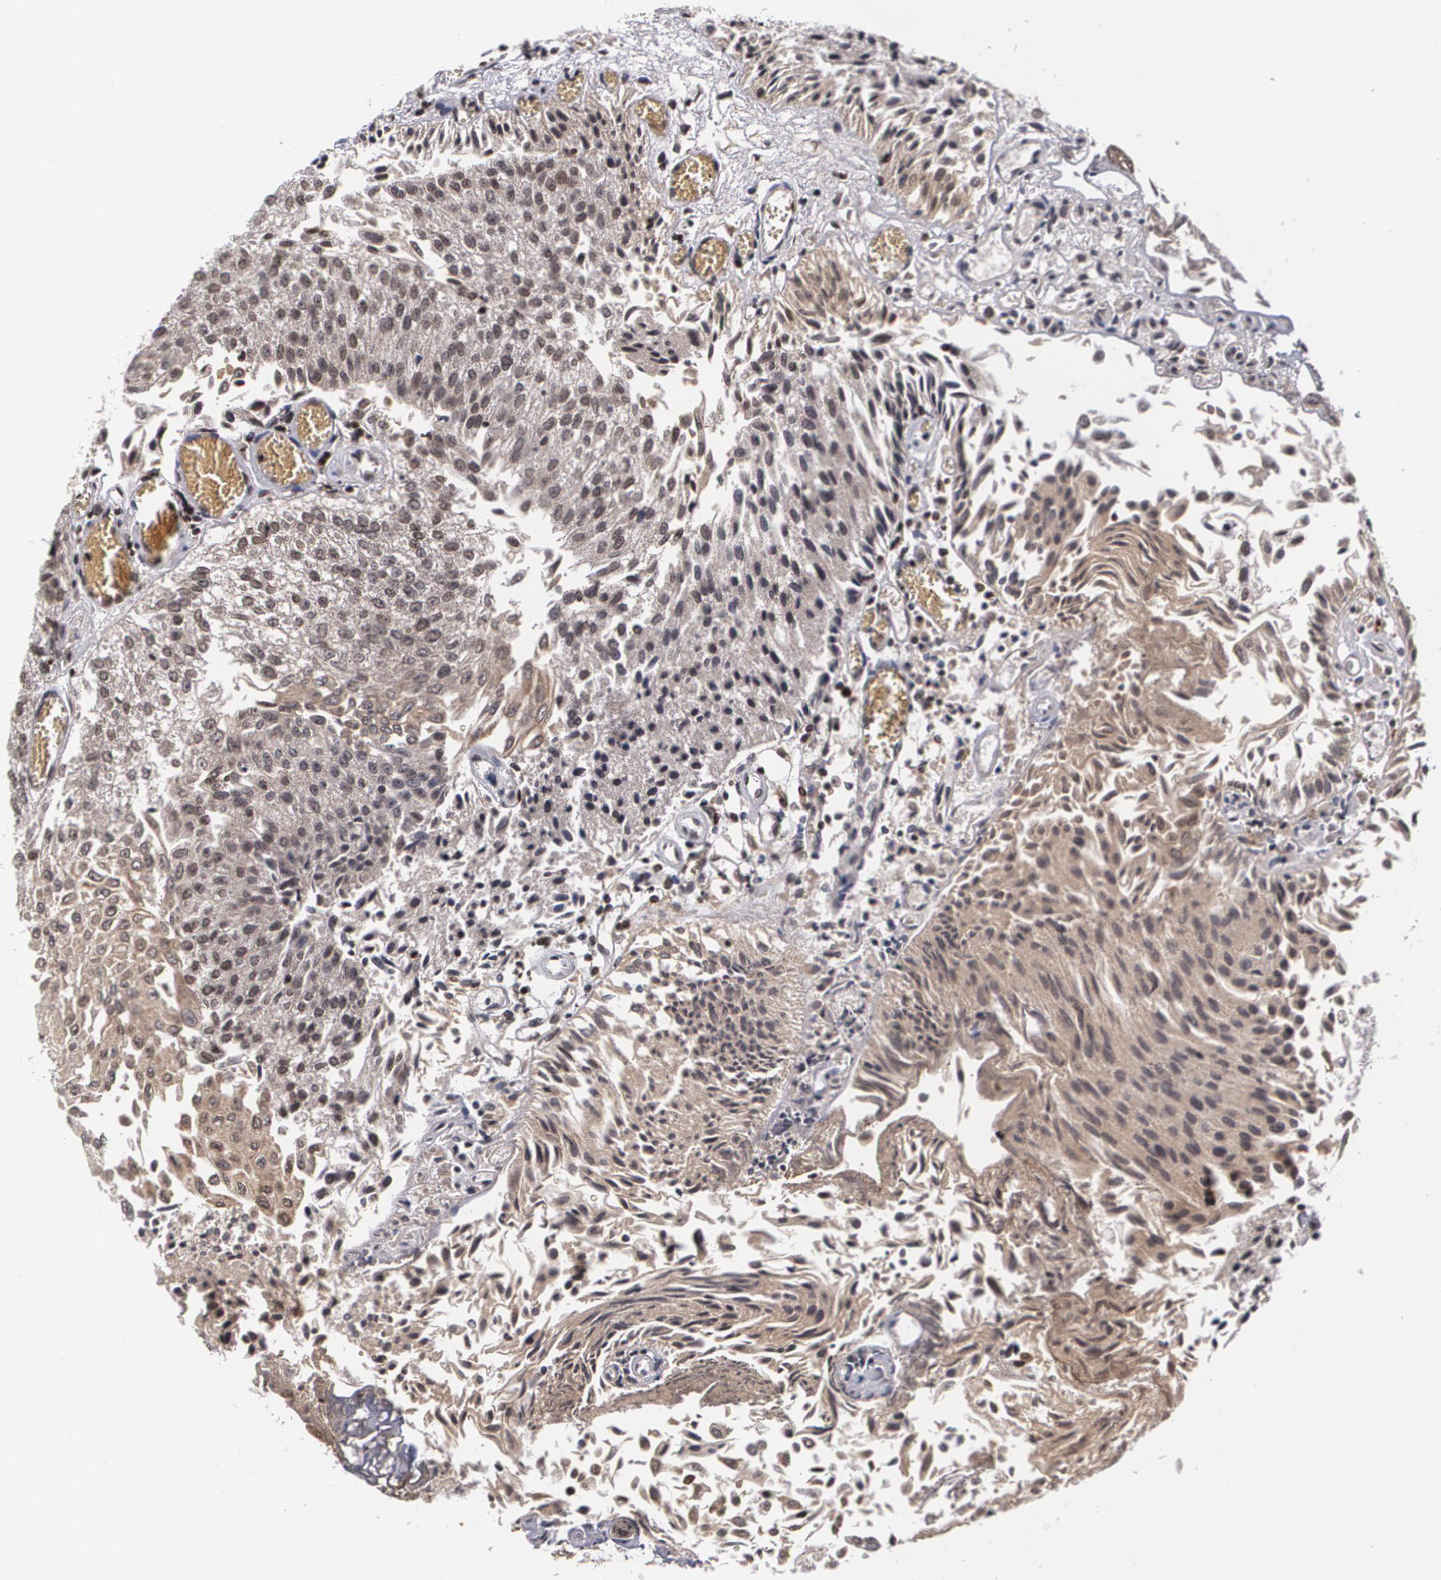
{"staining": {"intensity": "weak", "quantity": "25%-75%", "location": "cytoplasmic/membranous"}, "tissue": "urothelial cancer", "cell_type": "Tumor cells", "image_type": "cancer", "snomed": [{"axis": "morphology", "description": "Urothelial carcinoma, Low grade"}, {"axis": "topography", "description": "Urinary bladder"}], "caption": "Protein analysis of urothelial cancer tissue shows weak cytoplasmic/membranous expression in approximately 25%-75% of tumor cells.", "gene": "MVP", "patient": {"sex": "male", "age": 86}}